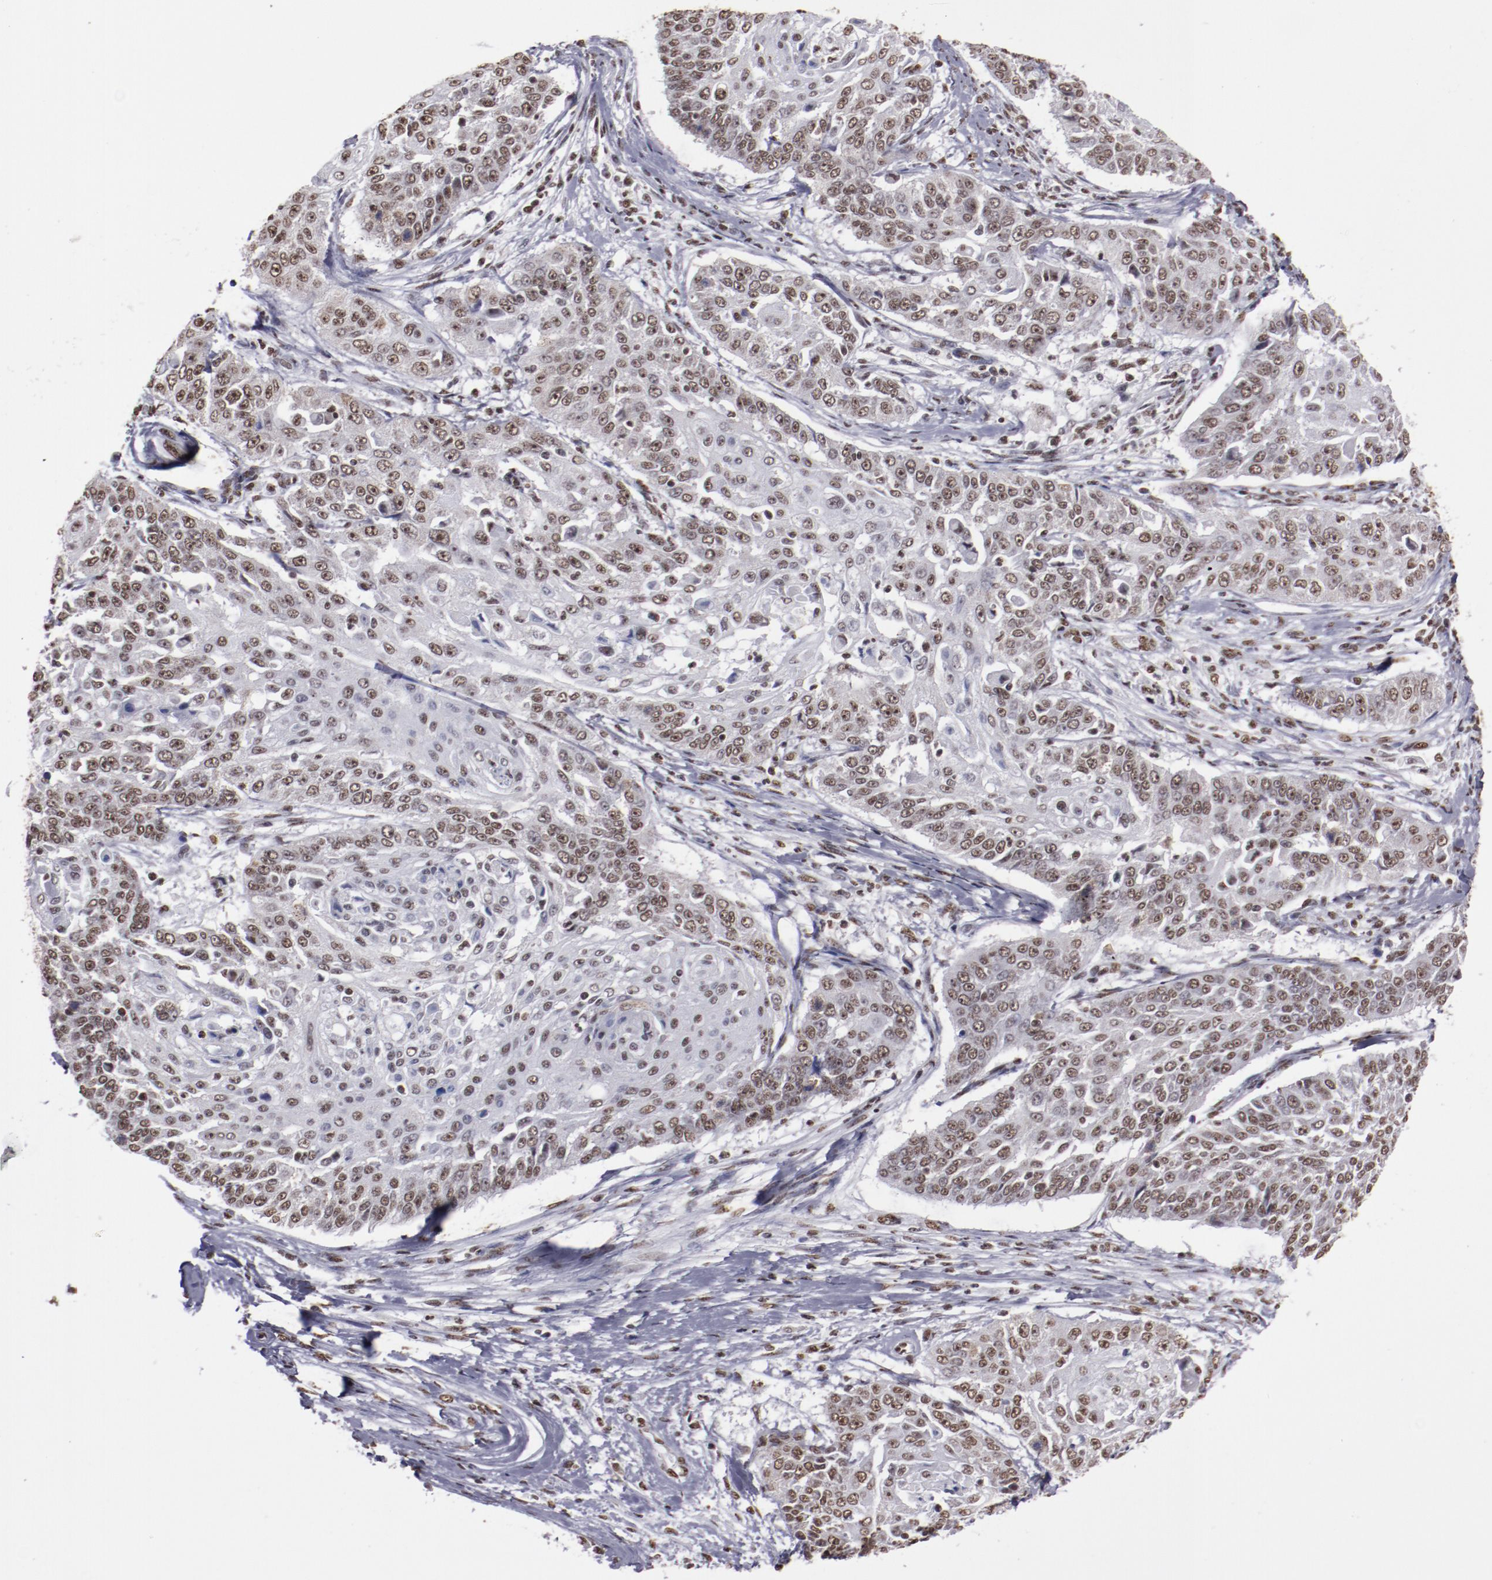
{"staining": {"intensity": "moderate", "quantity": ">75%", "location": "nuclear"}, "tissue": "cervical cancer", "cell_type": "Tumor cells", "image_type": "cancer", "snomed": [{"axis": "morphology", "description": "Squamous cell carcinoma, NOS"}, {"axis": "topography", "description": "Cervix"}], "caption": "Cervical cancer was stained to show a protein in brown. There is medium levels of moderate nuclear positivity in approximately >75% of tumor cells.", "gene": "HNRNPA2B1", "patient": {"sex": "female", "age": 64}}